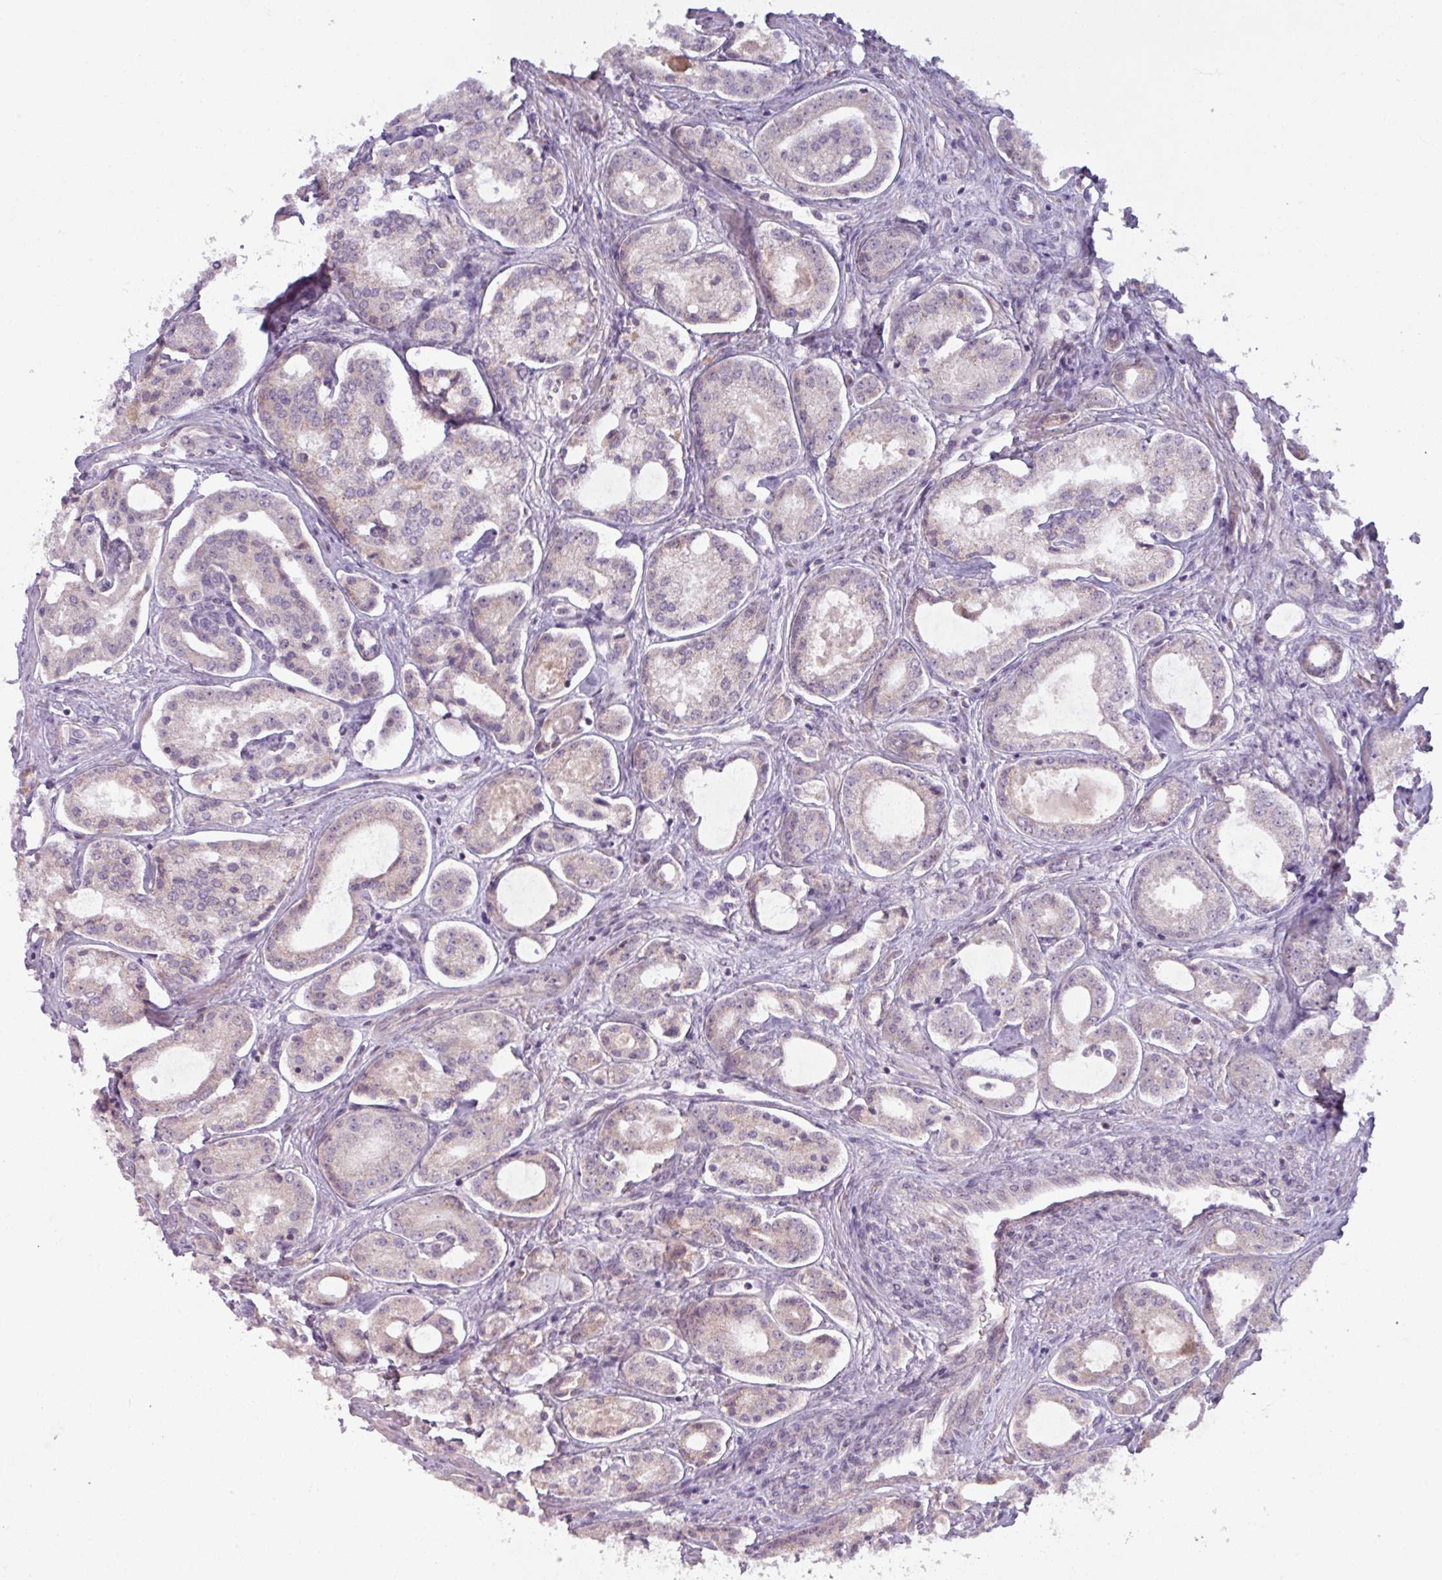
{"staining": {"intensity": "negative", "quantity": "none", "location": "none"}, "tissue": "prostate cancer", "cell_type": "Tumor cells", "image_type": "cancer", "snomed": [{"axis": "morphology", "description": "Adenocarcinoma, Low grade"}, {"axis": "topography", "description": "Prostate"}], "caption": "Immunohistochemical staining of prostate cancer (adenocarcinoma (low-grade)) shows no significant expression in tumor cells.", "gene": "OGFOD3", "patient": {"sex": "male", "age": 68}}